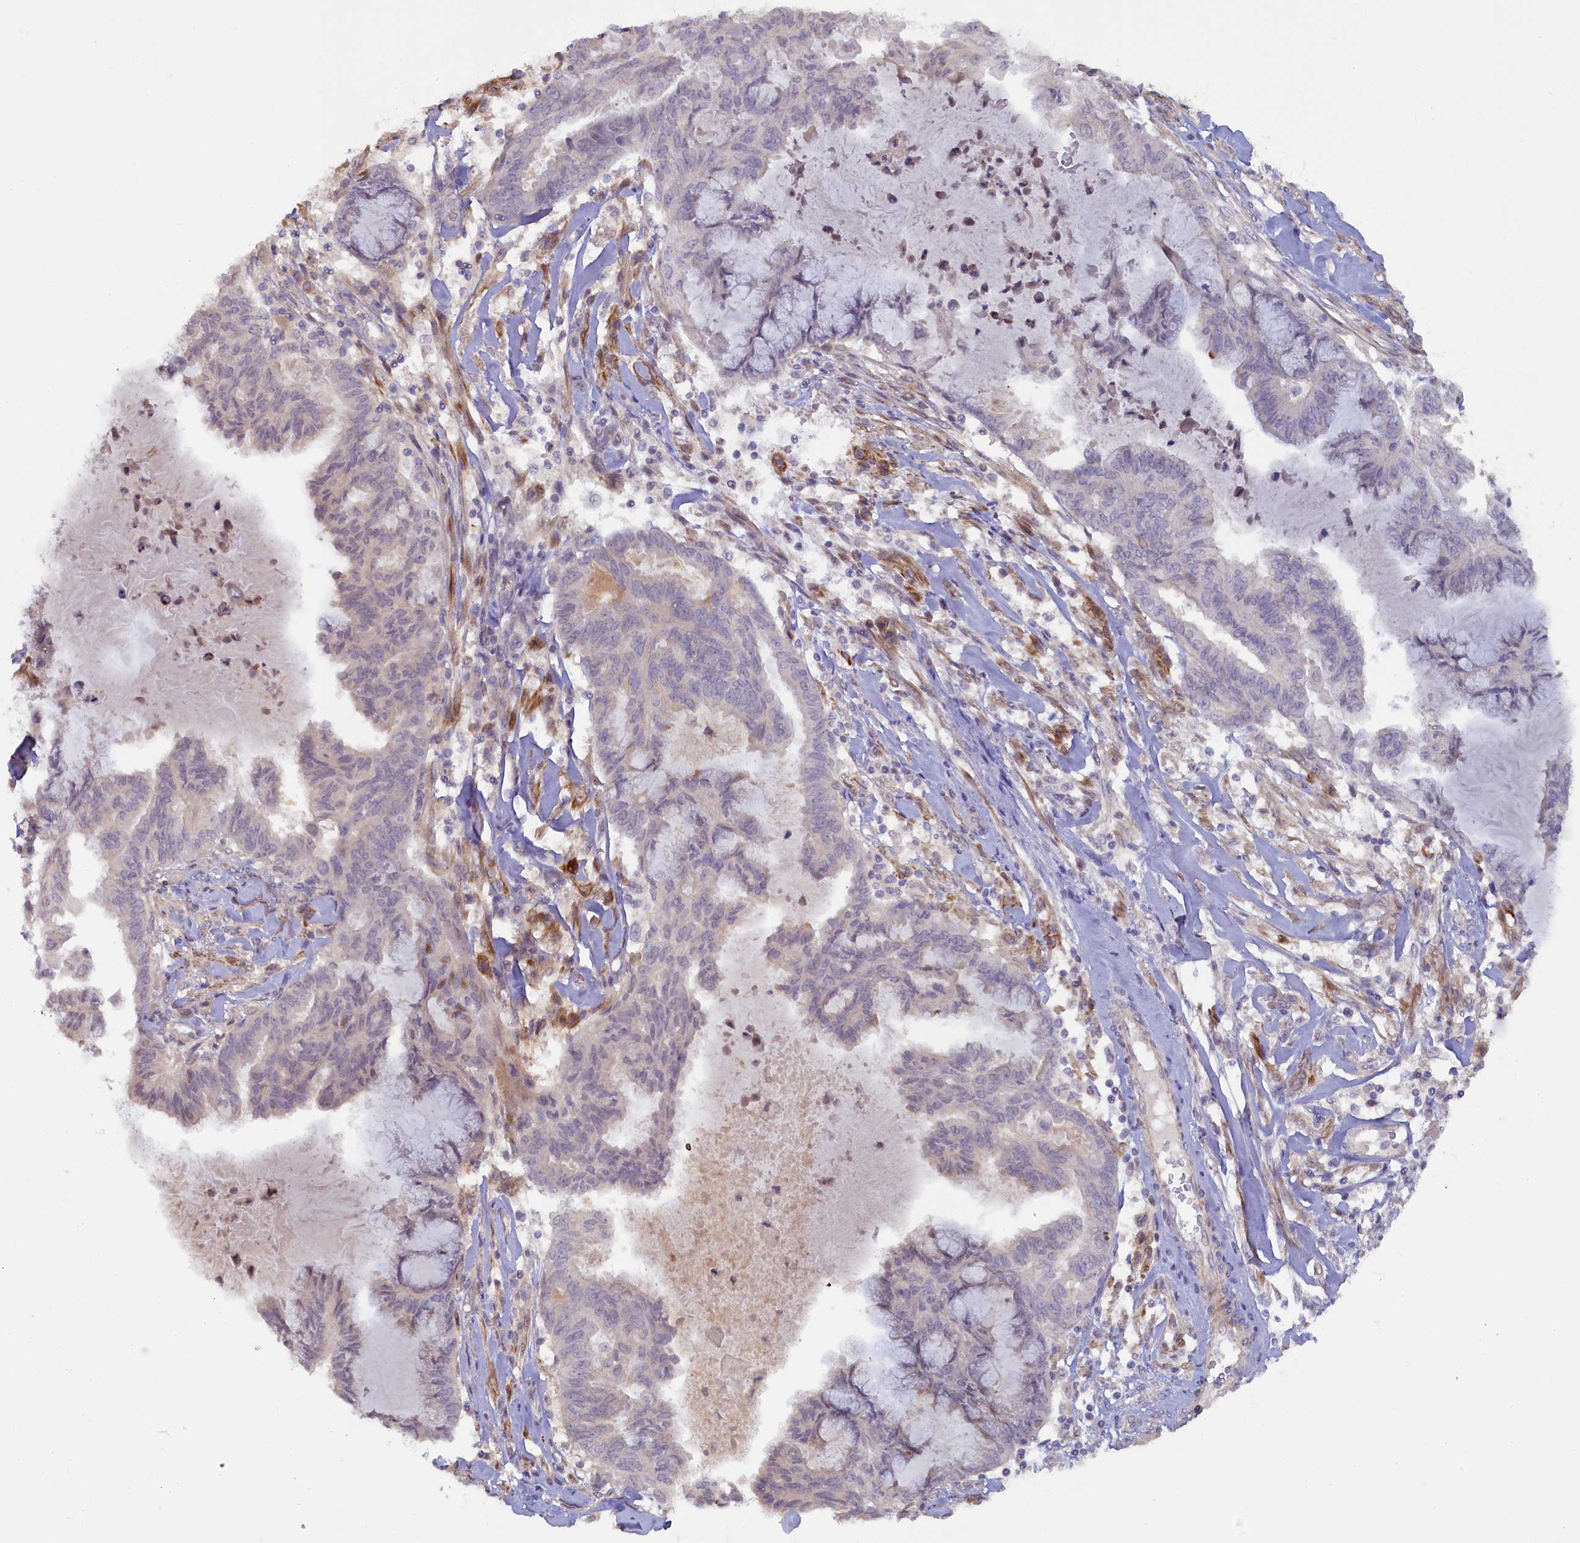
{"staining": {"intensity": "weak", "quantity": "<25%", "location": "nuclear"}, "tissue": "endometrial cancer", "cell_type": "Tumor cells", "image_type": "cancer", "snomed": [{"axis": "morphology", "description": "Adenocarcinoma, NOS"}, {"axis": "topography", "description": "Endometrium"}], "caption": "Endometrial cancer (adenocarcinoma) was stained to show a protein in brown. There is no significant positivity in tumor cells. (Stains: DAB (3,3'-diaminobenzidine) immunohistochemistry (IHC) with hematoxylin counter stain, Microscopy: brightfield microscopy at high magnification).", "gene": "MYO16", "patient": {"sex": "female", "age": 86}}